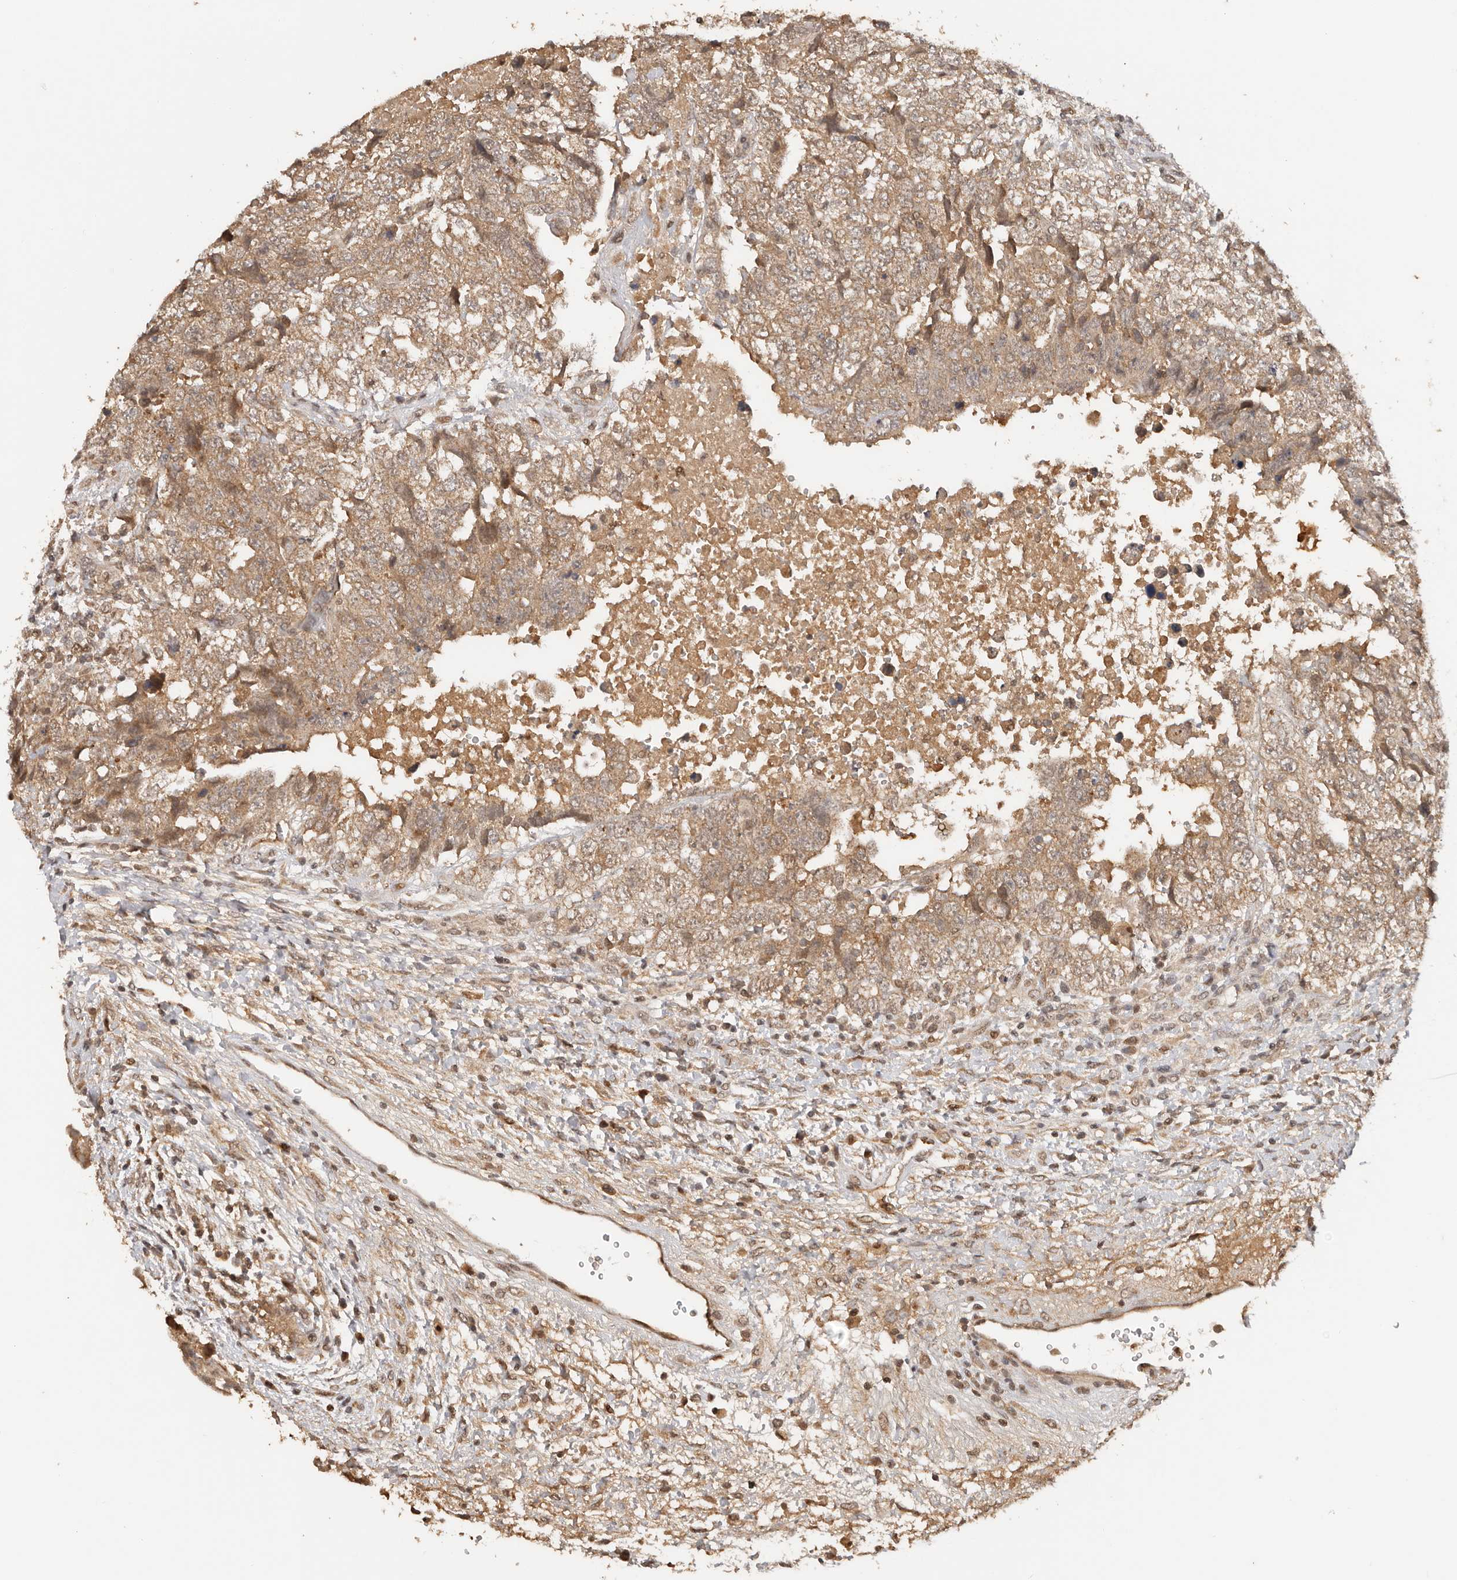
{"staining": {"intensity": "moderate", "quantity": ">75%", "location": "cytoplasmic/membranous"}, "tissue": "testis cancer", "cell_type": "Tumor cells", "image_type": "cancer", "snomed": [{"axis": "morphology", "description": "Carcinoma, Embryonal, NOS"}, {"axis": "topography", "description": "Testis"}], "caption": "Brown immunohistochemical staining in human testis cancer (embryonal carcinoma) exhibits moderate cytoplasmic/membranous positivity in approximately >75% of tumor cells. Immunohistochemistry (ihc) stains the protein in brown and the nuclei are stained blue.", "gene": "SEC14L1", "patient": {"sex": "male", "age": 37}}